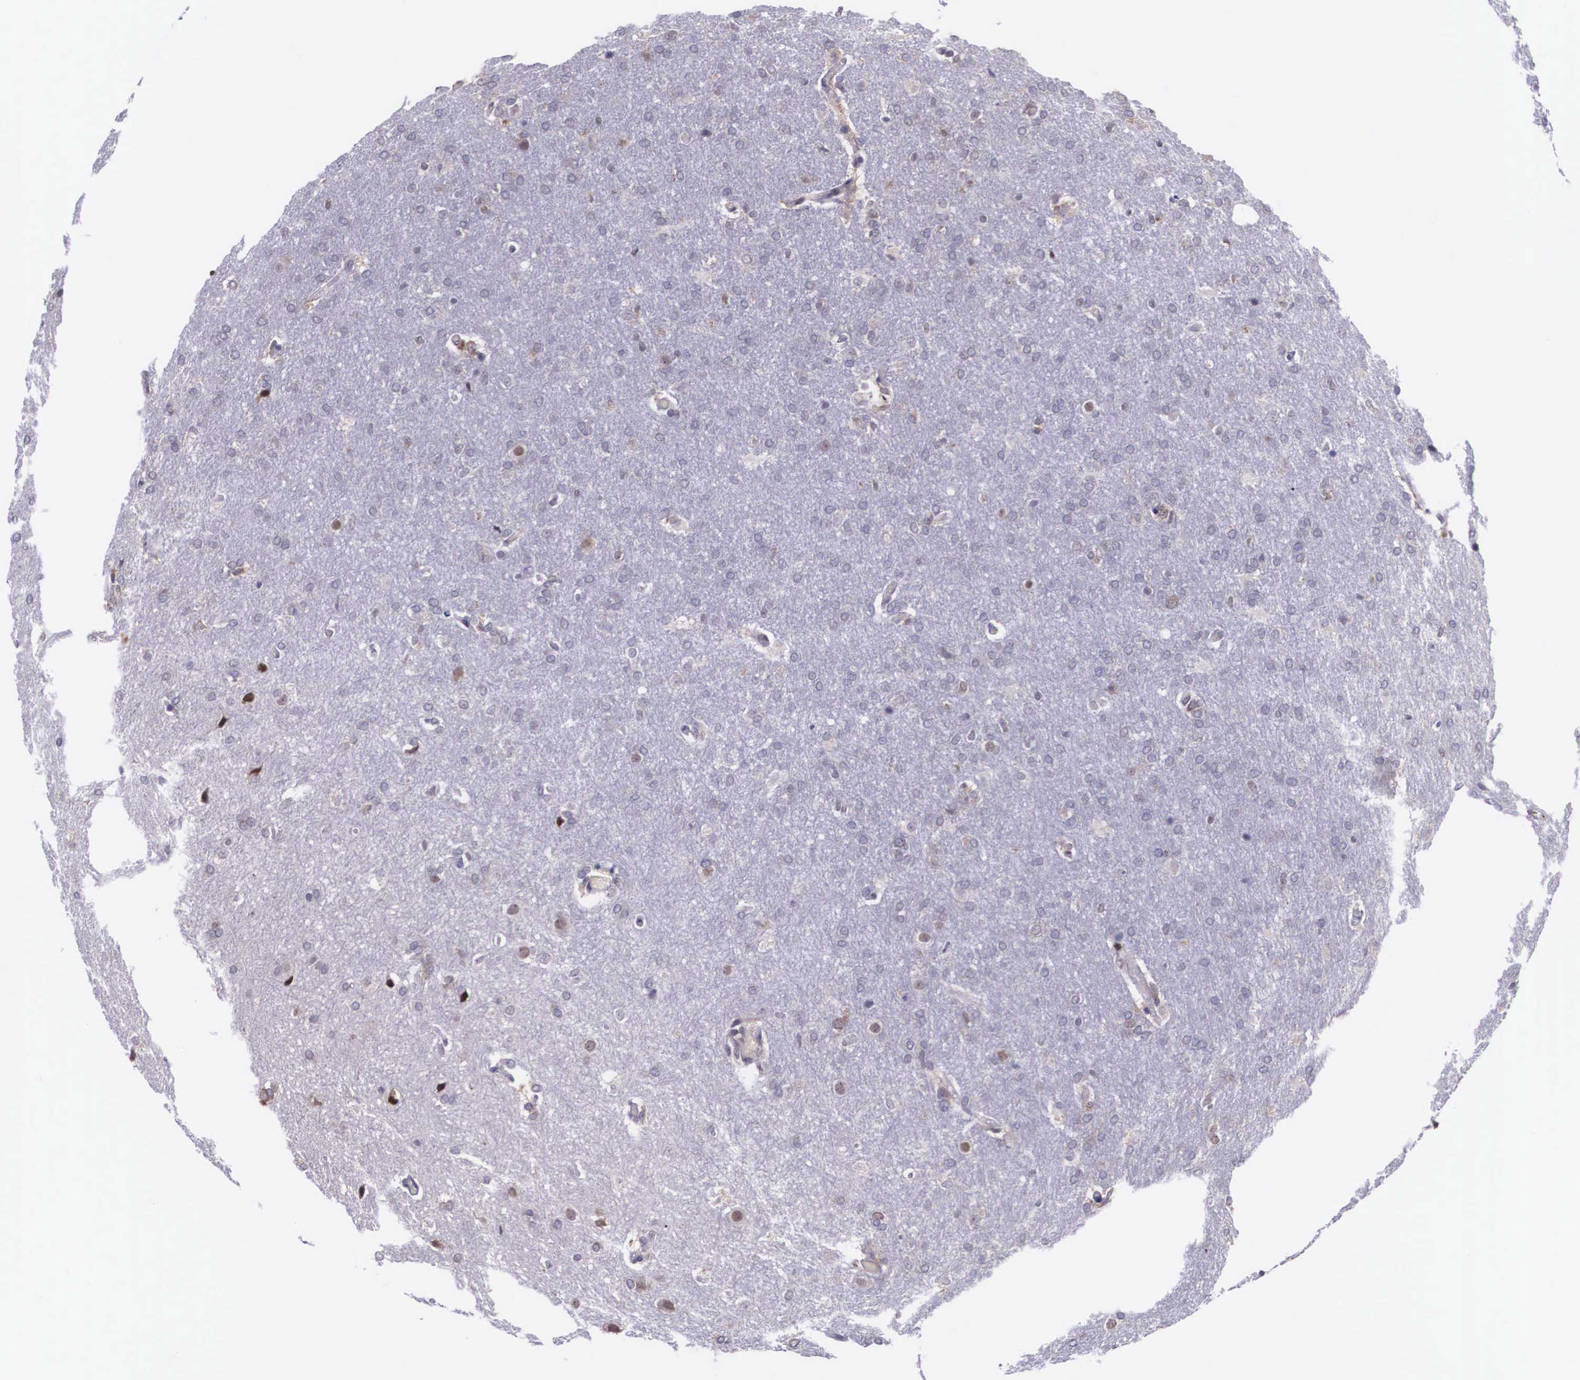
{"staining": {"intensity": "weak", "quantity": "<25%", "location": "cytoplasmic/membranous"}, "tissue": "glioma", "cell_type": "Tumor cells", "image_type": "cancer", "snomed": [{"axis": "morphology", "description": "Glioma, malignant, High grade"}, {"axis": "topography", "description": "Brain"}], "caption": "Immunohistochemistry of malignant glioma (high-grade) reveals no staining in tumor cells.", "gene": "SLC25A21", "patient": {"sex": "male", "age": 68}}